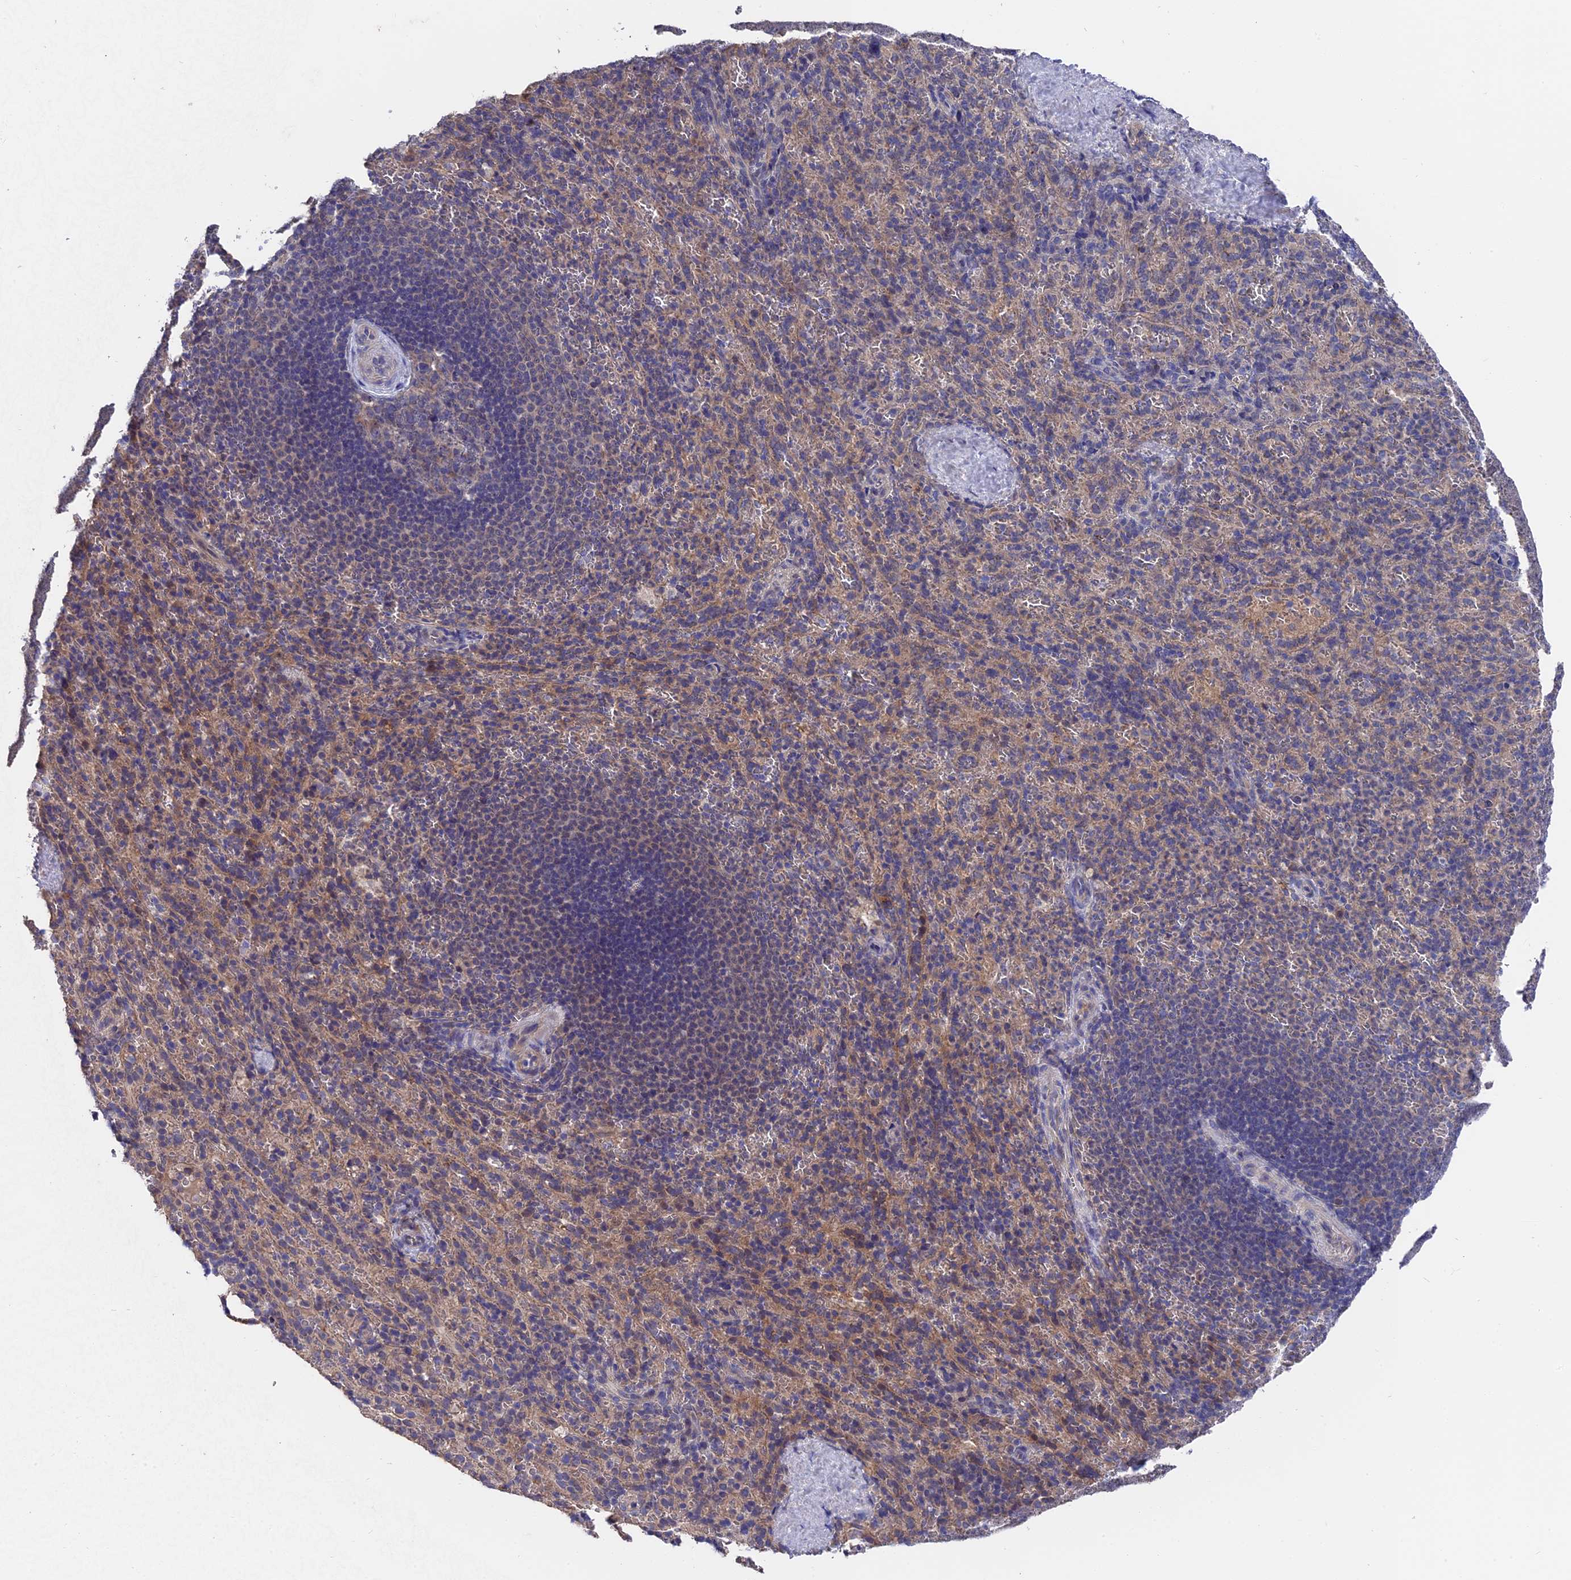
{"staining": {"intensity": "weak", "quantity": "25%-75%", "location": "cytoplasmic/membranous"}, "tissue": "spleen", "cell_type": "Cells in red pulp", "image_type": "normal", "snomed": [{"axis": "morphology", "description": "Normal tissue, NOS"}, {"axis": "topography", "description": "Spleen"}], "caption": "Protein staining reveals weak cytoplasmic/membranous positivity in about 25%-75% of cells in red pulp in normal spleen.", "gene": "ZCCHC2", "patient": {"sex": "female", "age": 21}}